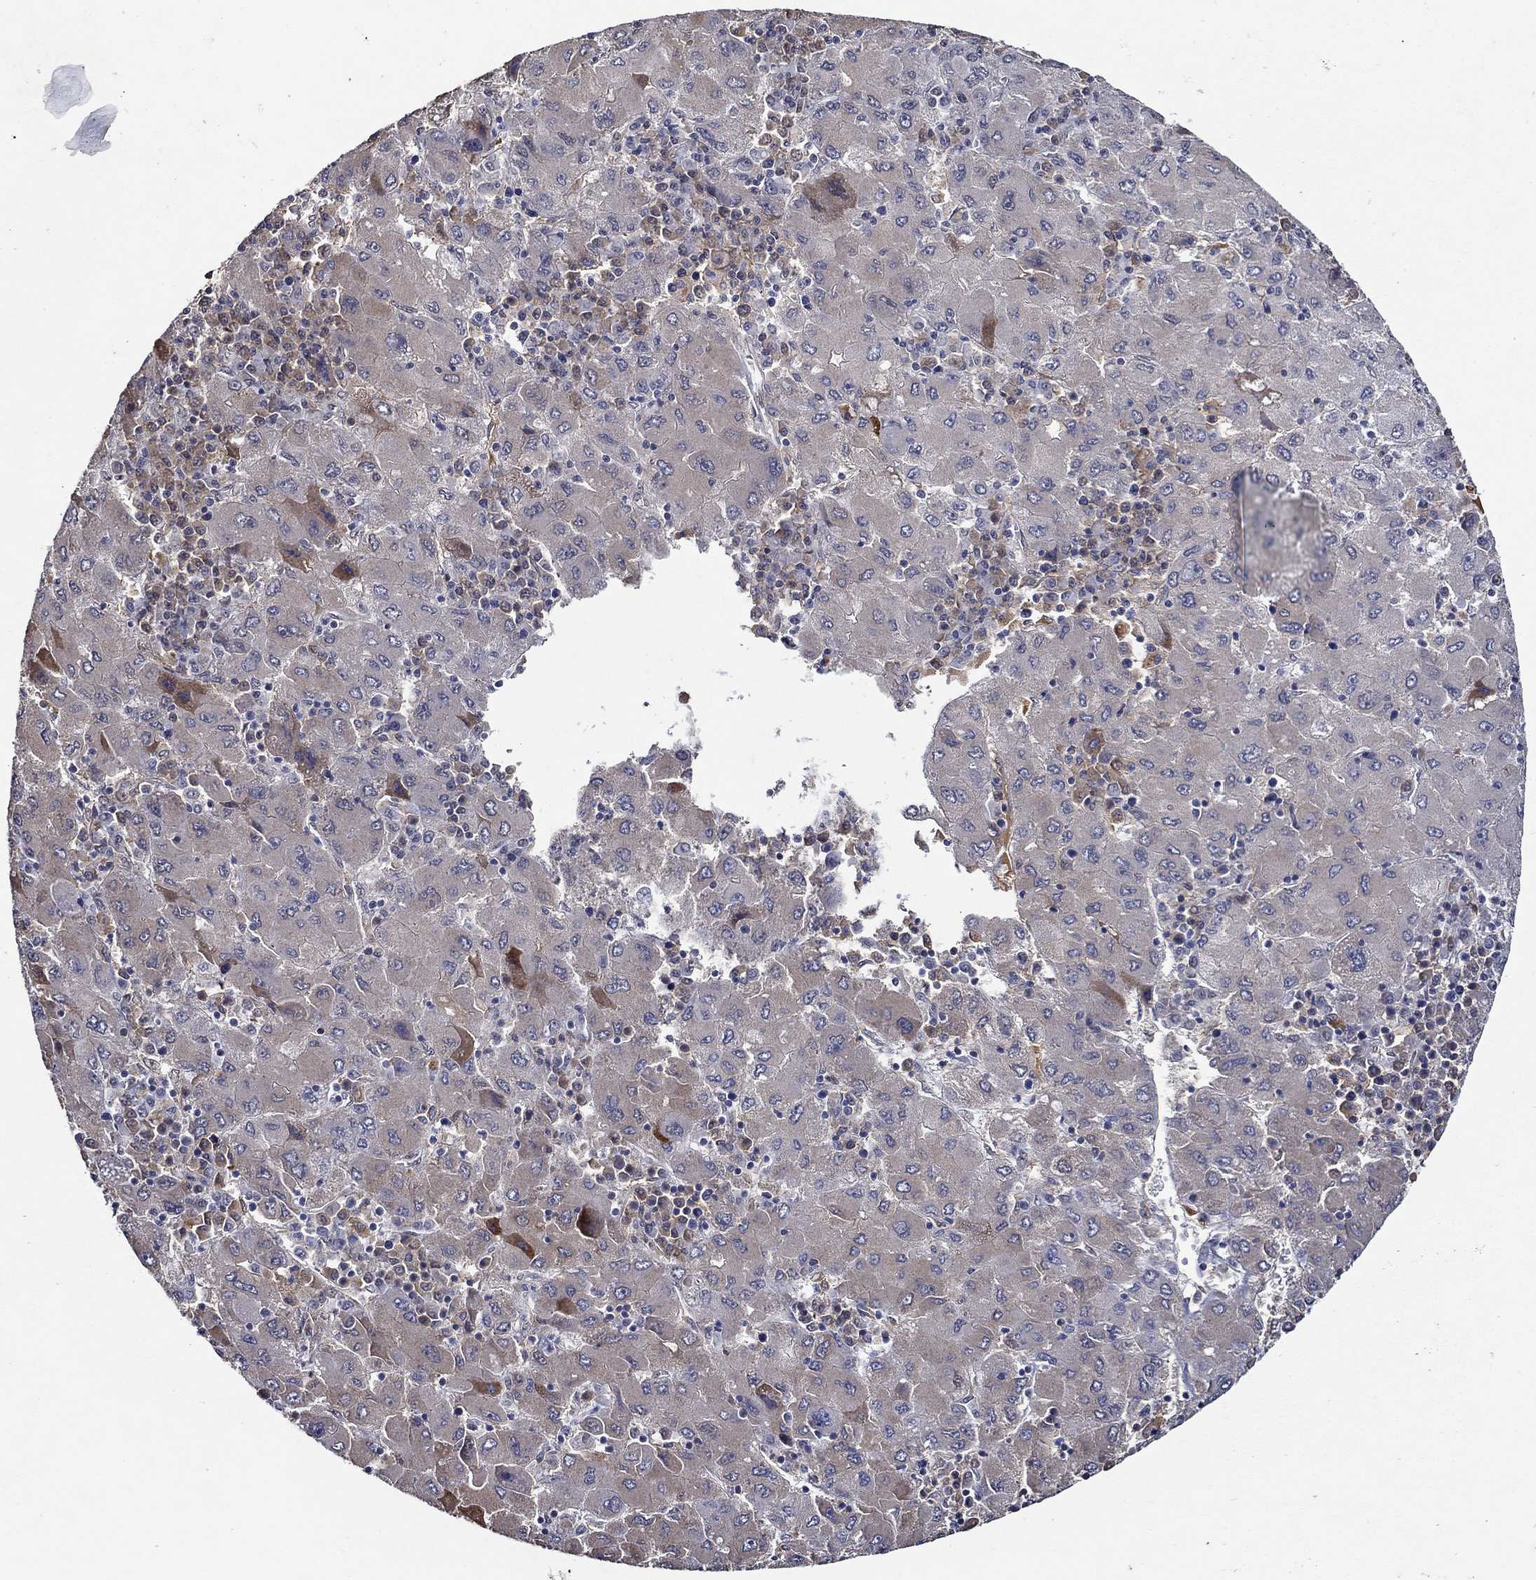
{"staining": {"intensity": "negative", "quantity": "none", "location": "none"}, "tissue": "liver cancer", "cell_type": "Tumor cells", "image_type": "cancer", "snomed": [{"axis": "morphology", "description": "Carcinoma, Hepatocellular, NOS"}, {"axis": "topography", "description": "Liver"}], "caption": "A micrograph of human liver cancer is negative for staining in tumor cells. The staining was performed using DAB (3,3'-diaminobenzidine) to visualize the protein expression in brown, while the nuclei were stained in blue with hematoxylin (Magnification: 20x).", "gene": "GATA2", "patient": {"sex": "male", "age": 75}}